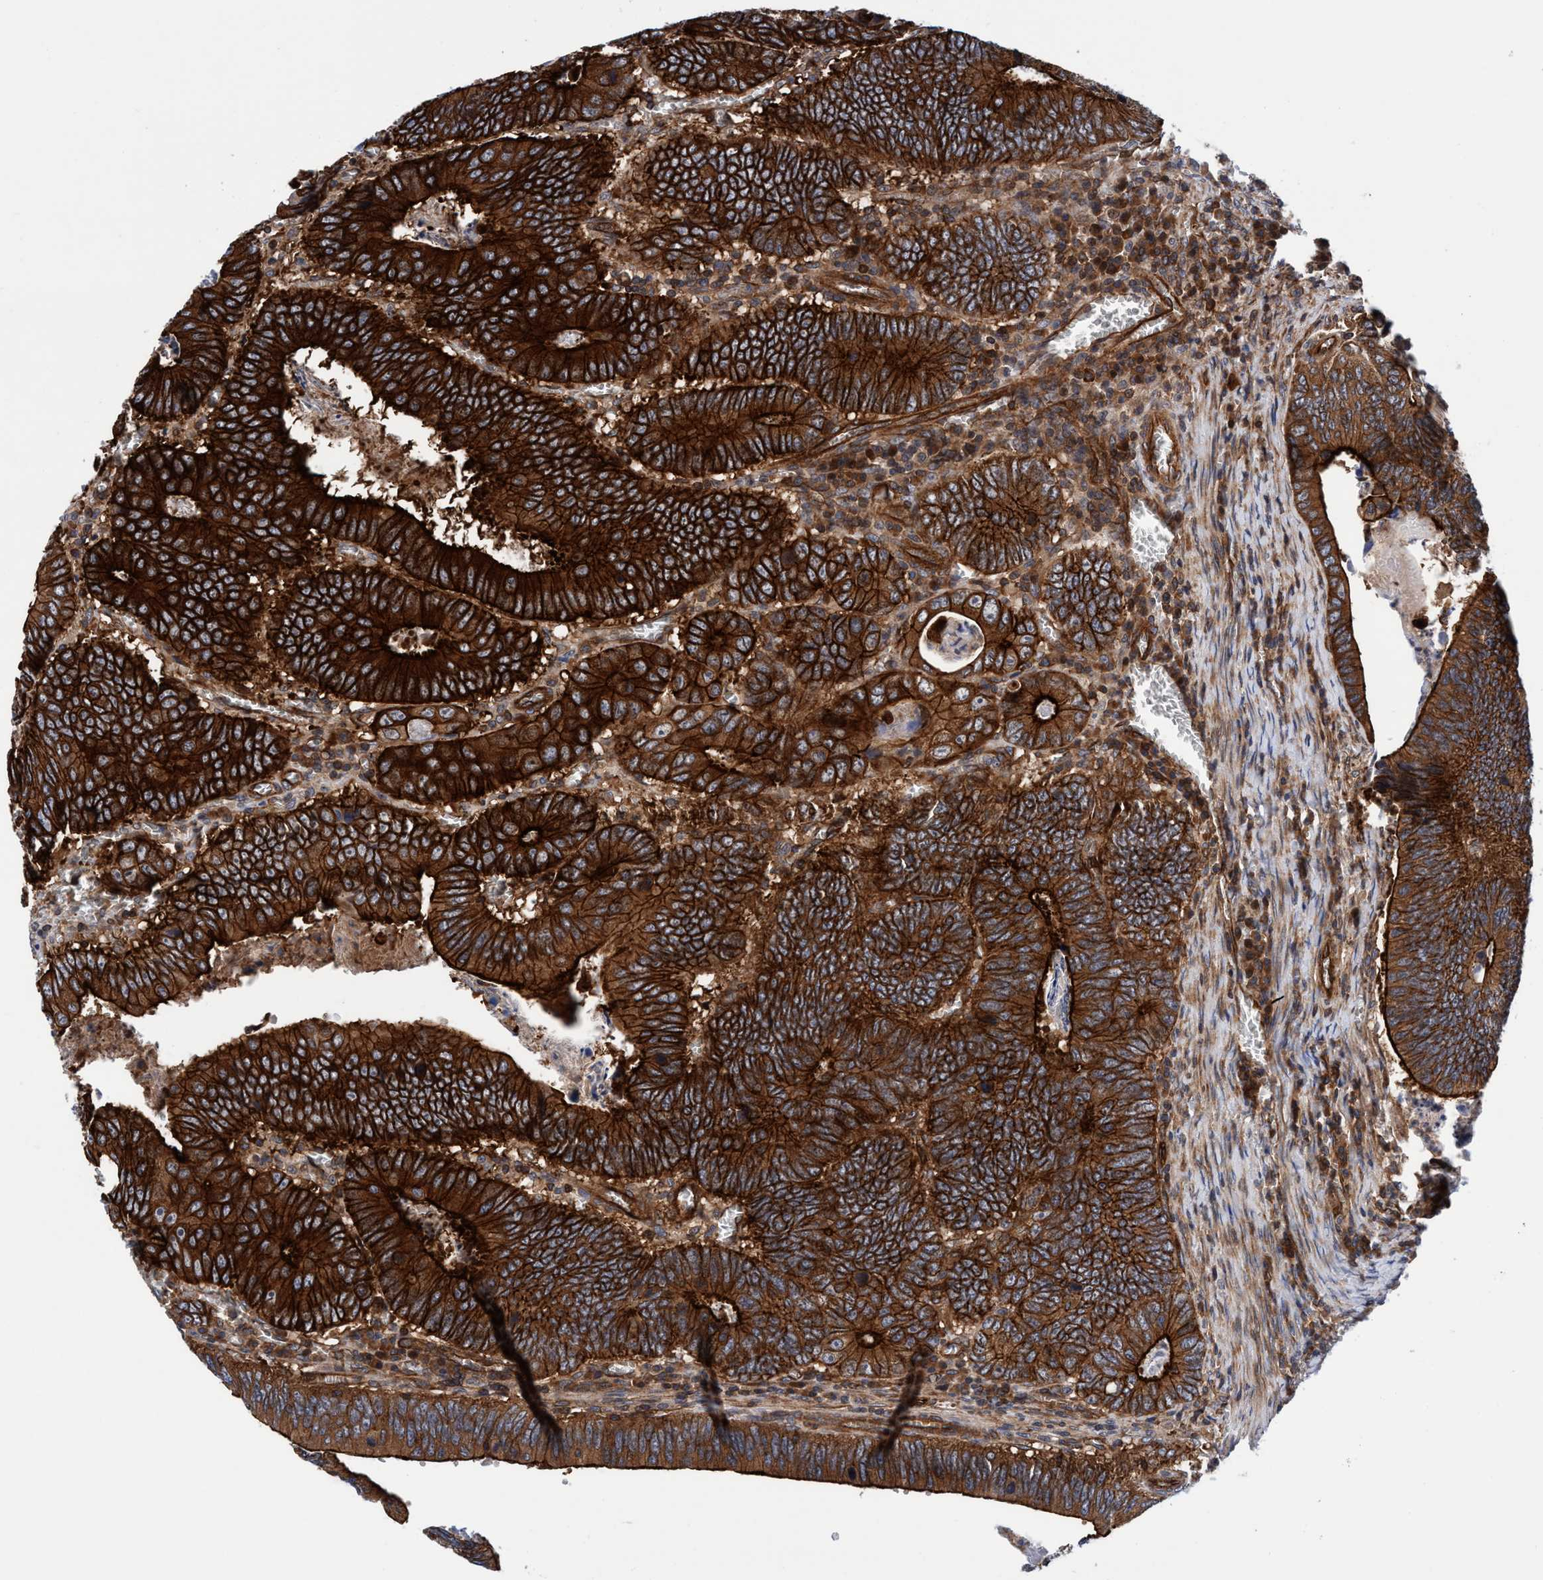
{"staining": {"intensity": "strong", "quantity": ">75%", "location": "cytoplasmic/membranous"}, "tissue": "colorectal cancer", "cell_type": "Tumor cells", "image_type": "cancer", "snomed": [{"axis": "morphology", "description": "Inflammation, NOS"}, {"axis": "morphology", "description": "Adenocarcinoma, NOS"}, {"axis": "topography", "description": "Colon"}], "caption": "Colorectal cancer stained for a protein demonstrates strong cytoplasmic/membranous positivity in tumor cells. (DAB = brown stain, brightfield microscopy at high magnification).", "gene": "MCM3AP", "patient": {"sex": "male", "age": 72}}